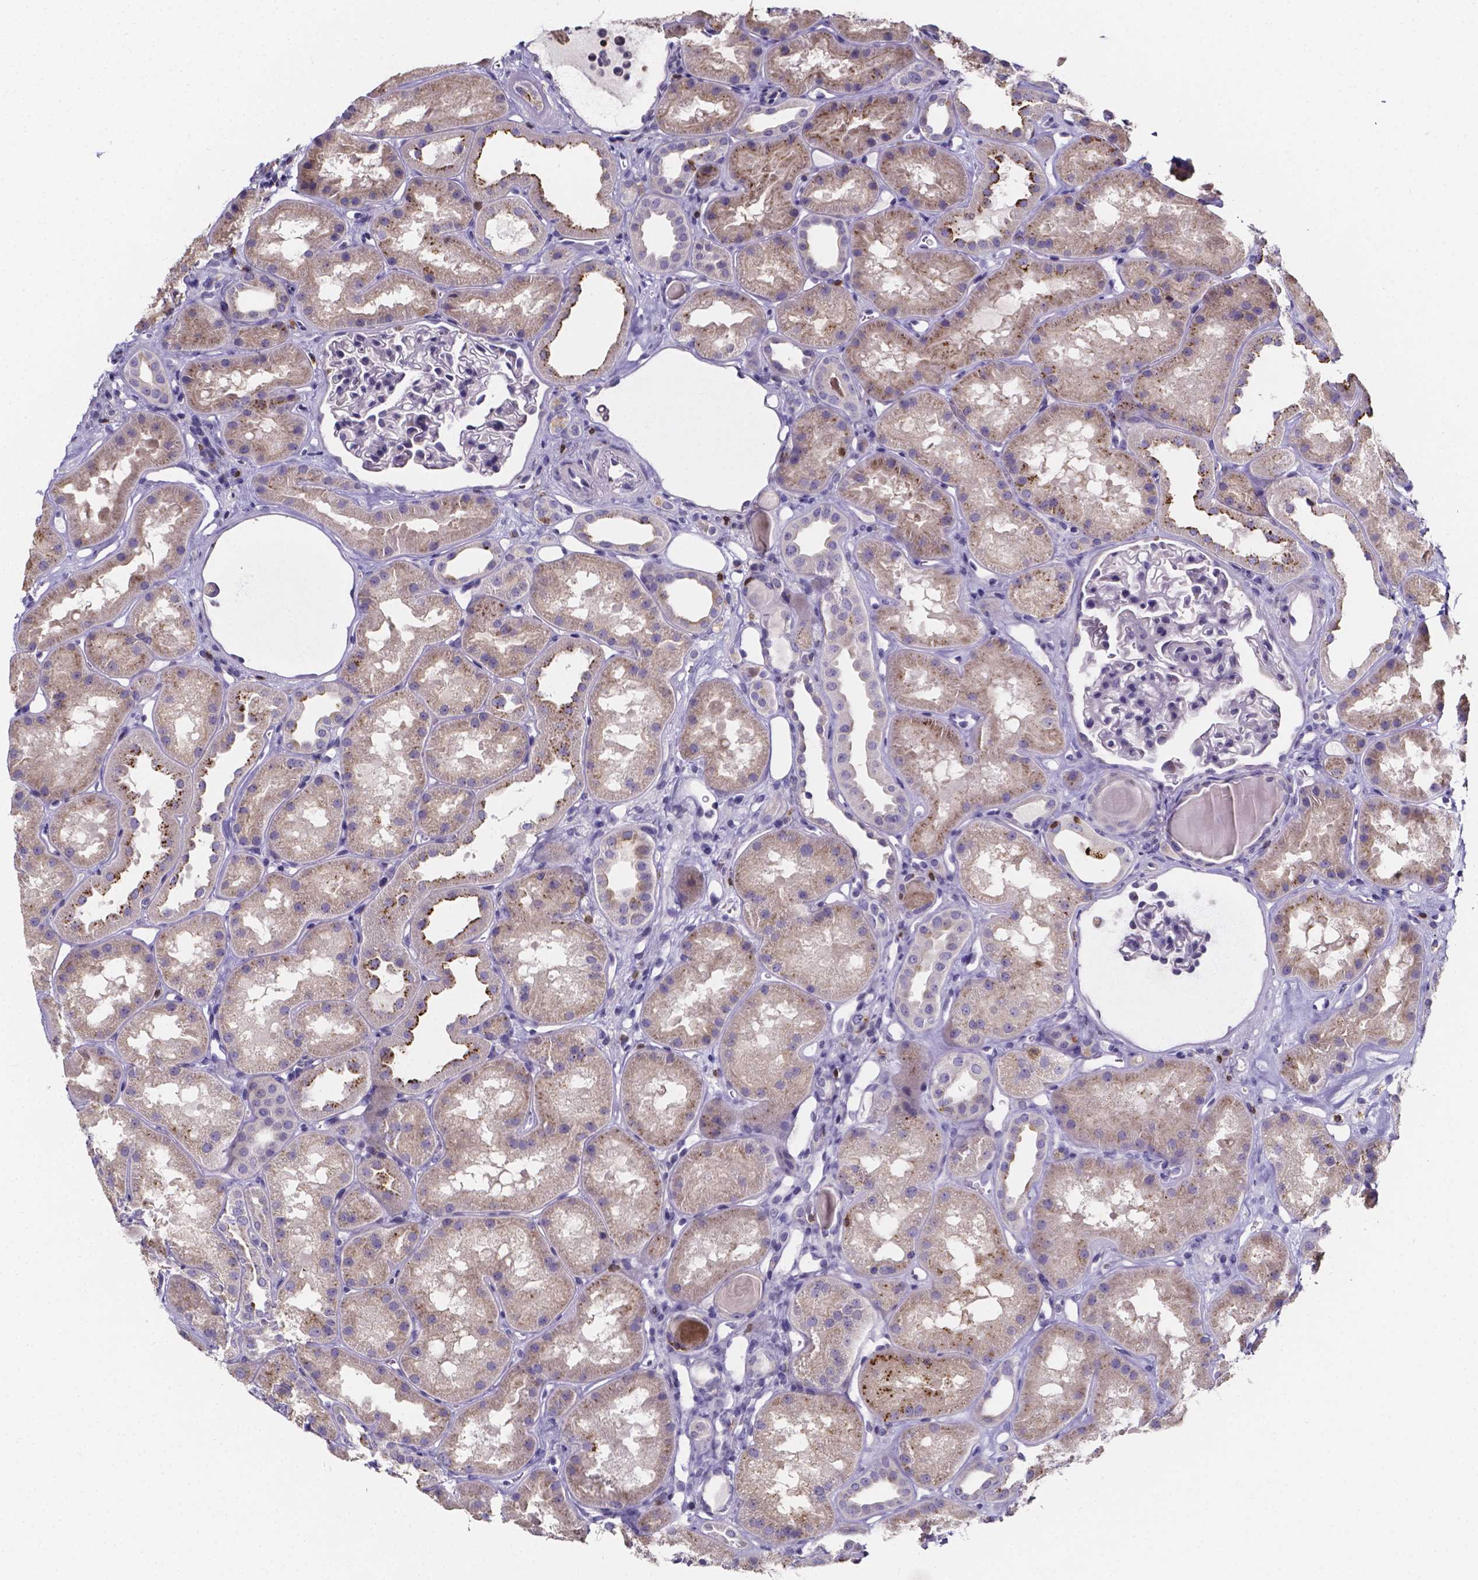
{"staining": {"intensity": "negative", "quantity": "none", "location": "none"}, "tissue": "kidney", "cell_type": "Cells in glomeruli", "image_type": "normal", "snomed": [{"axis": "morphology", "description": "Normal tissue, NOS"}, {"axis": "topography", "description": "Kidney"}], "caption": "A histopathology image of kidney stained for a protein reveals no brown staining in cells in glomeruli. (DAB (3,3'-diaminobenzidine) immunohistochemistry visualized using brightfield microscopy, high magnification).", "gene": "THEMIS", "patient": {"sex": "male", "age": 61}}